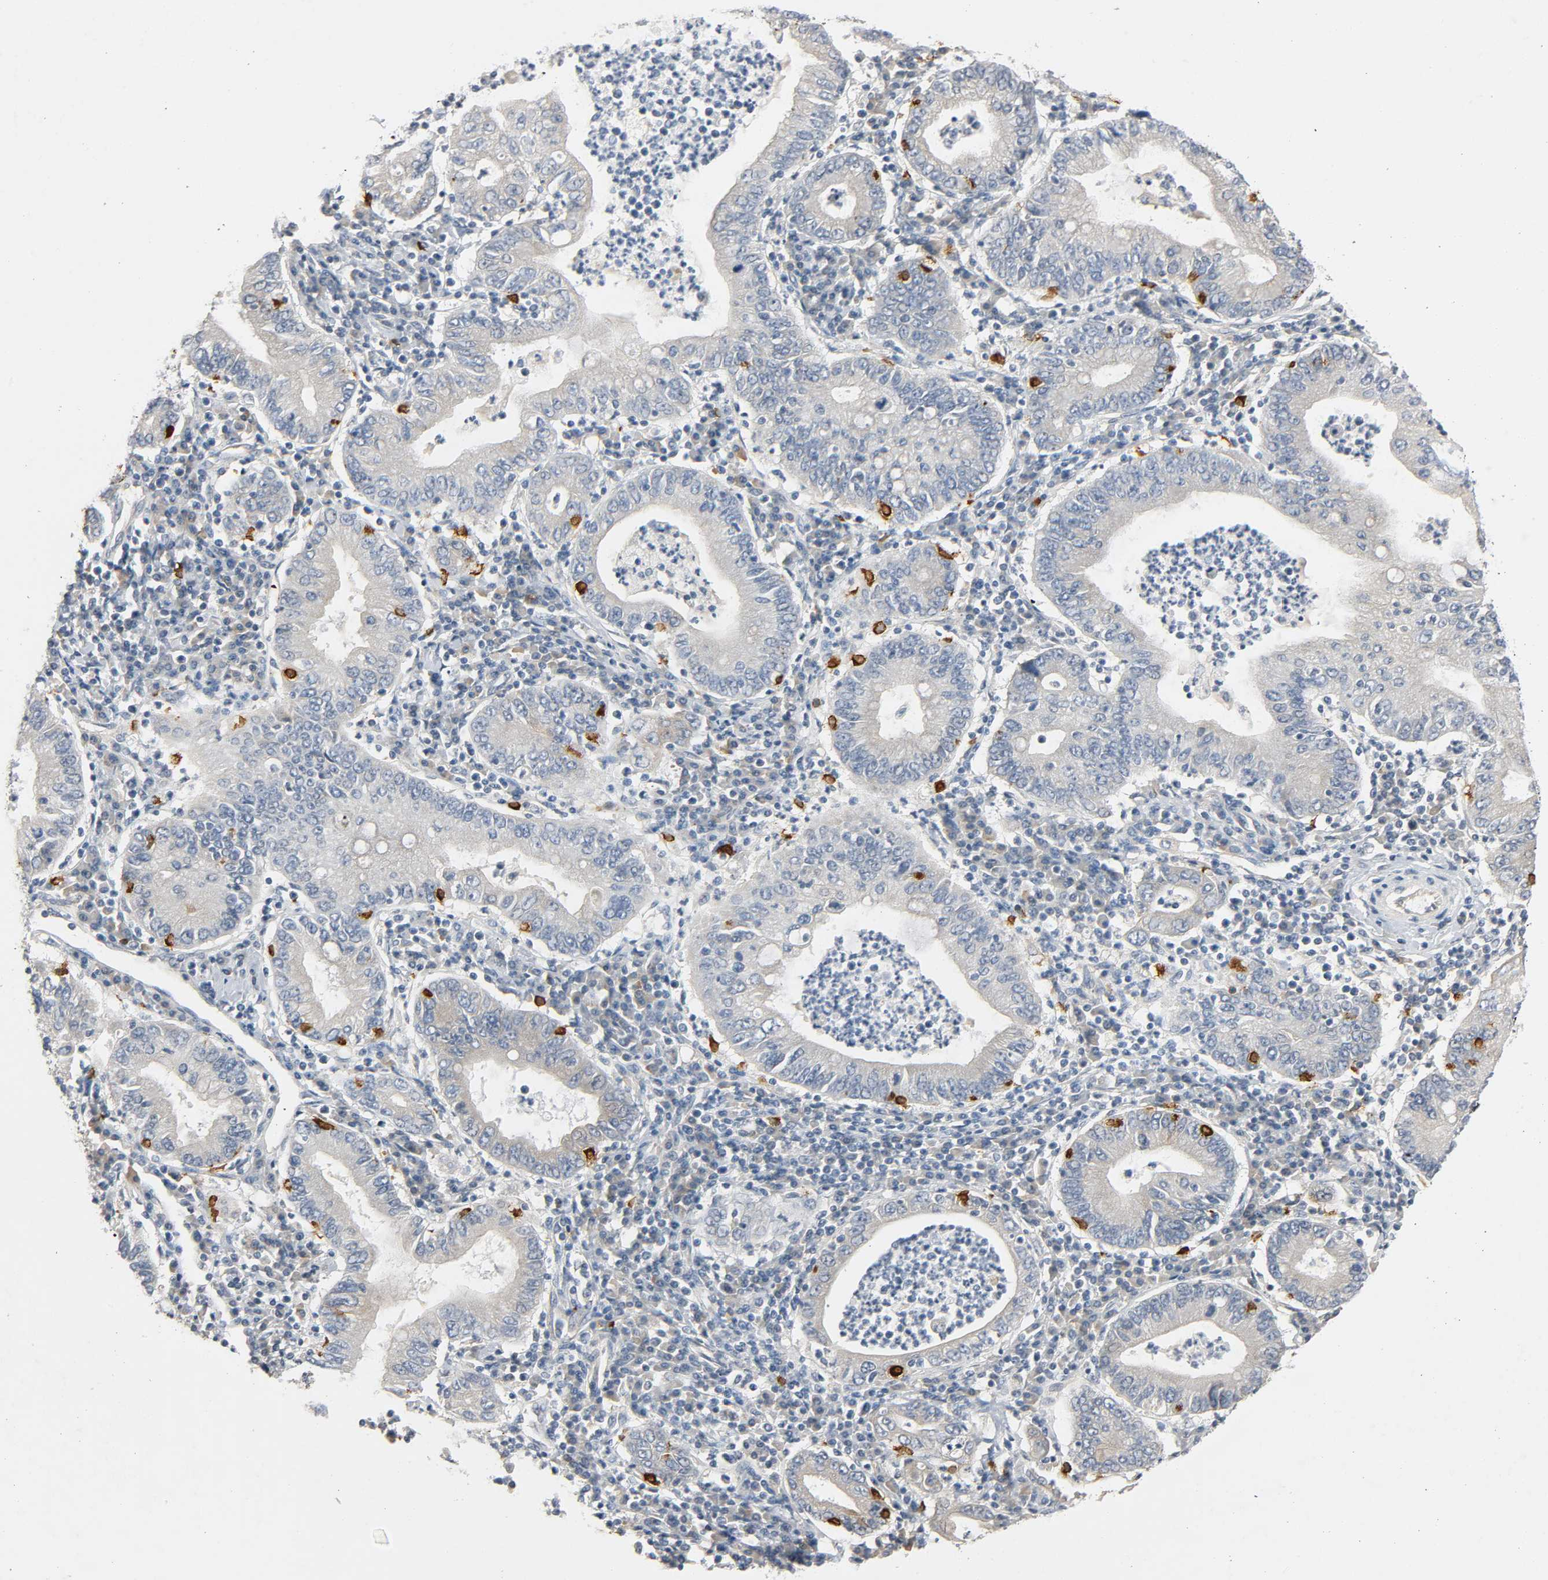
{"staining": {"intensity": "negative", "quantity": "none", "location": "none"}, "tissue": "stomach cancer", "cell_type": "Tumor cells", "image_type": "cancer", "snomed": [{"axis": "morphology", "description": "Normal tissue, NOS"}, {"axis": "morphology", "description": "Adenocarcinoma, NOS"}, {"axis": "topography", "description": "Esophagus"}, {"axis": "topography", "description": "Stomach, upper"}, {"axis": "topography", "description": "Peripheral nerve tissue"}], "caption": "Immunohistochemical staining of human adenocarcinoma (stomach) displays no significant staining in tumor cells.", "gene": "LIMCH1", "patient": {"sex": "male", "age": 62}}